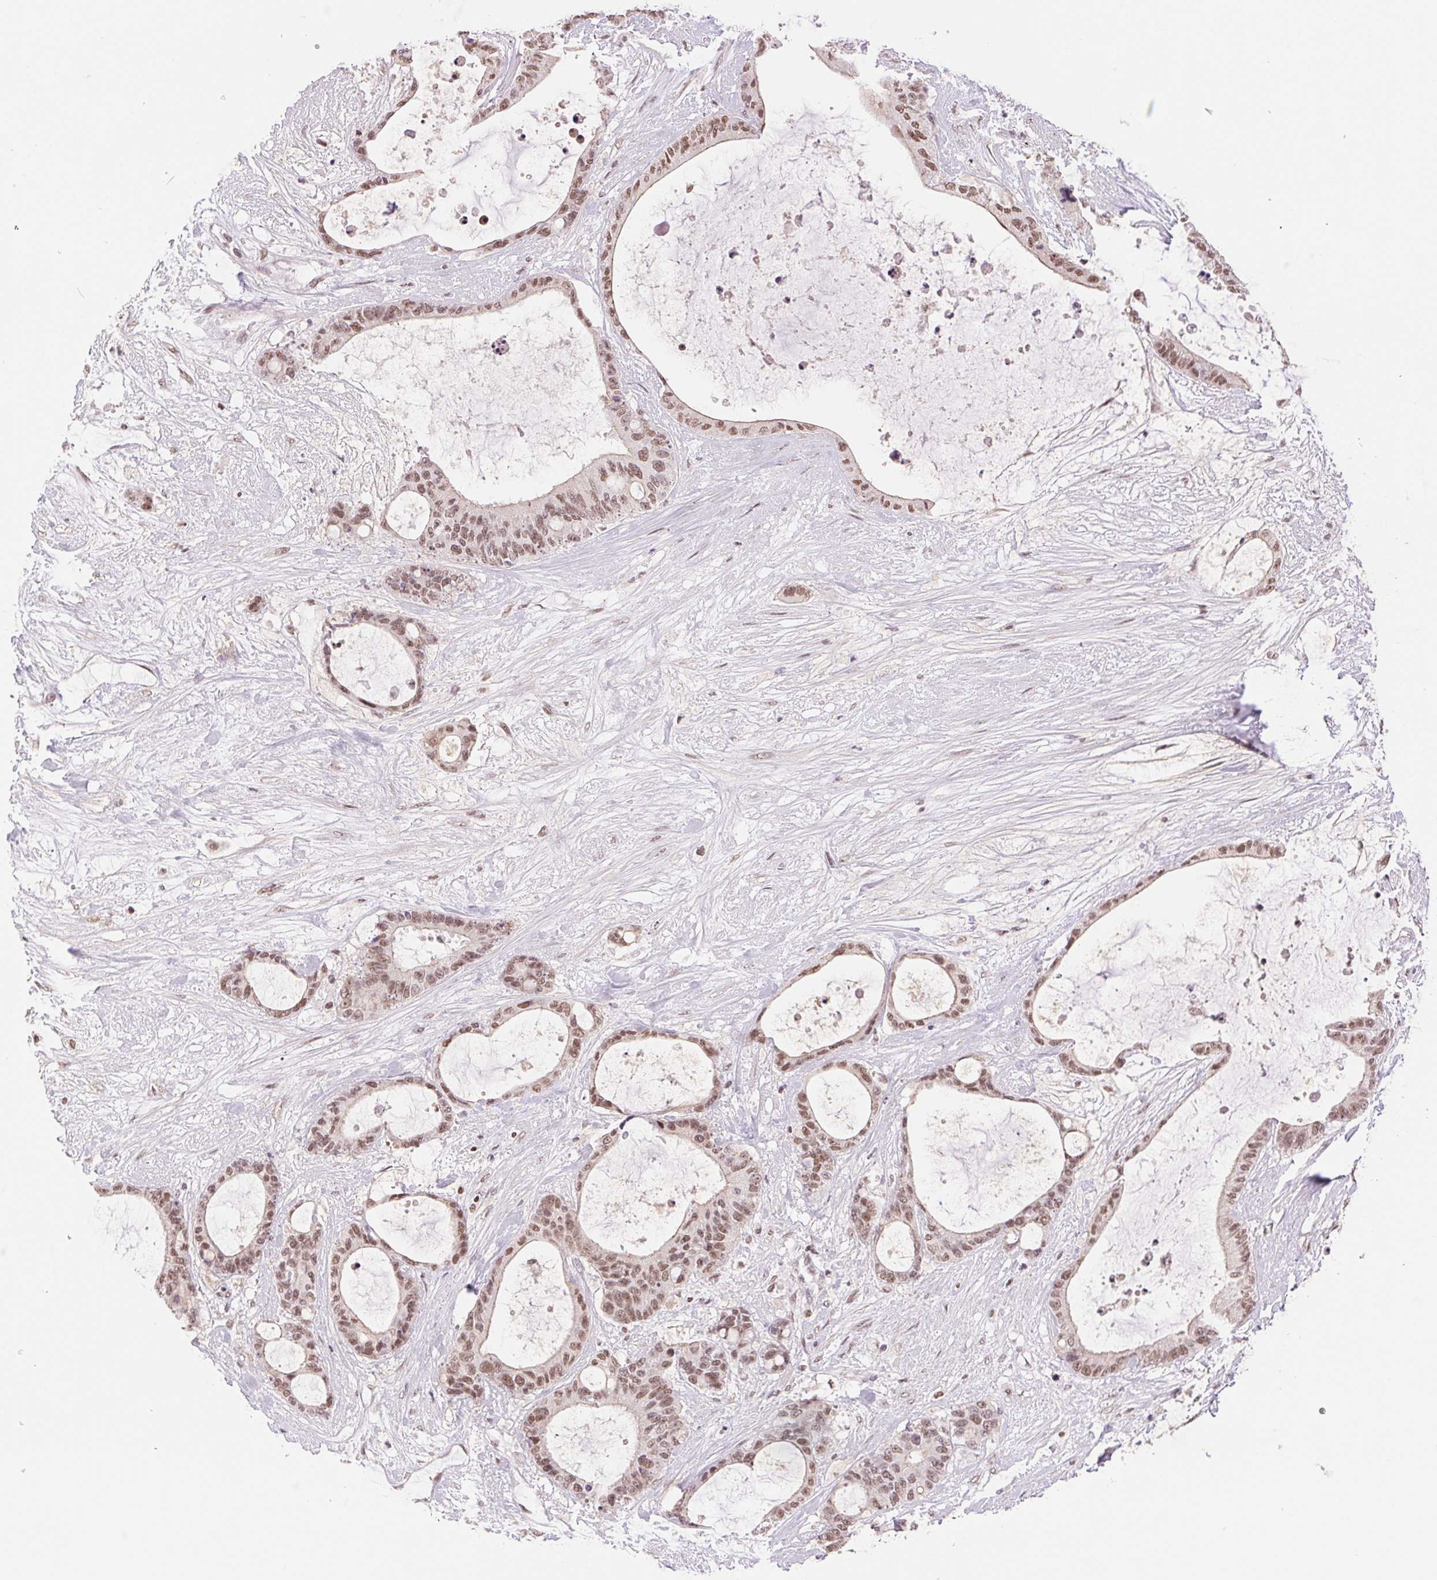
{"staining": {"intensity": "moderate", "quantity": ">75%", "location": "nuclear"}, "tissue": "liver cancer", "cell_type": "Tumor cells", "image_type": "cancer", "snomed": [{"axis": "morphology", "description": "Normal tissue, NOS"}, {"axis": "morphology", "description": "Cholangiocarcinoma"}, {"axis": "topography", "description": "Liver"}, {"axis": "topography", "description": "Peripheral nerve tissue"}], "caption": "Liver cholangiocarcinoma stained with a protein marker demonstrates moderate staining in tumor cells.", "gene": "RPRD1B", "patient": {"sex": "female", "age": 73}}